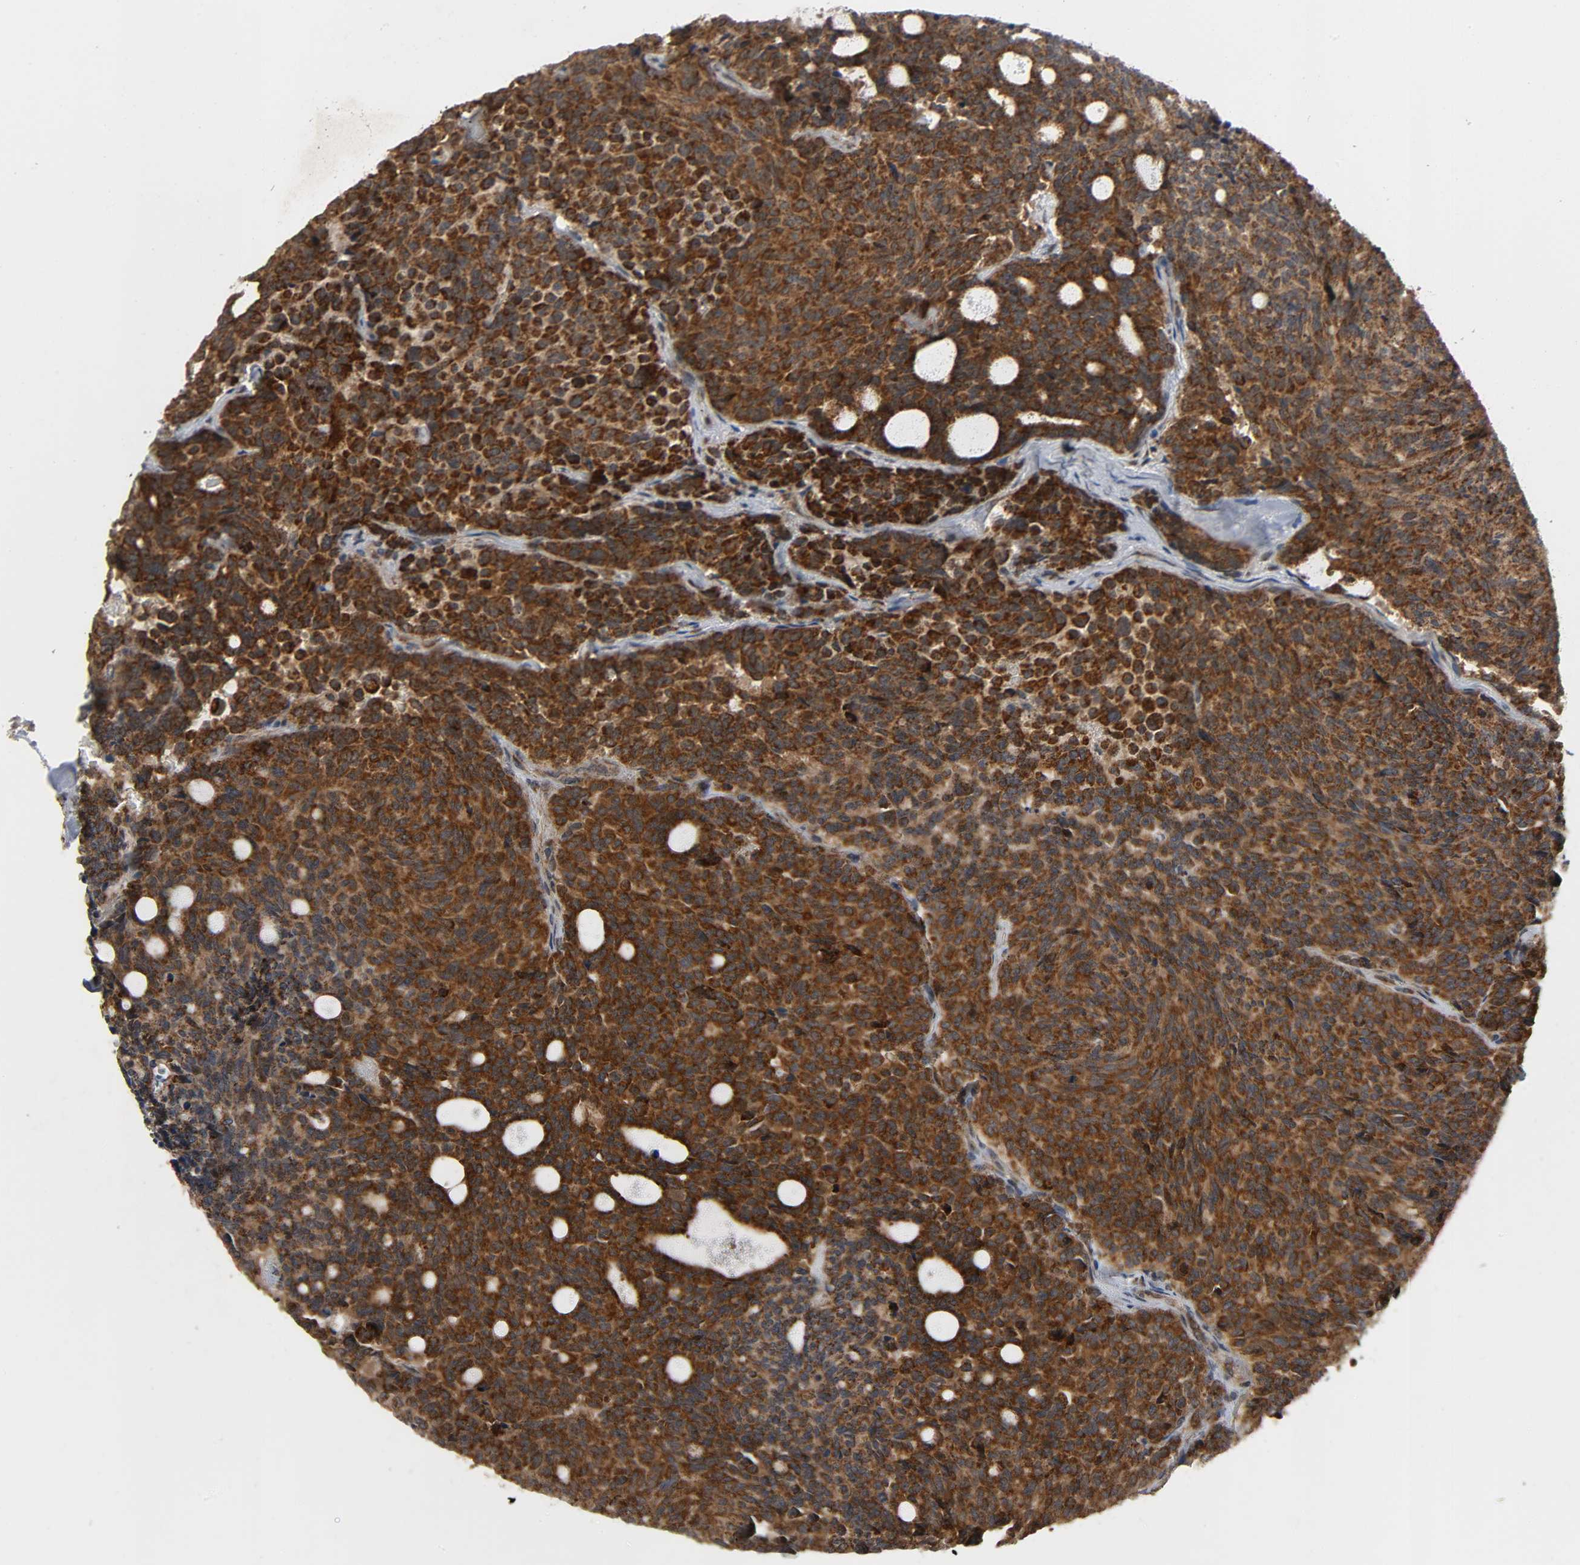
{"staining": {"intensity": "strong", "quantity": ">75%", "location": "cytoplasmic/membranous"}, "tissue": "carcinoid", "cell_type": "Tumor cells", "image_type": "cancer", "snomed": [{"axis": "morphology", "description": "Carcinoid, malignant, NOS"}, {"axis": "topography", "description": "Pancreas"}], "caption": "The image exhibits immunohistochemical staining of carcinoid (malignant). There is strong cytoplasmic/membranous positivity is appreciated in approximately >75% of tumor cells.", "gene": "SLC30A9", "patient": {"sex": "female", "age": 54}}